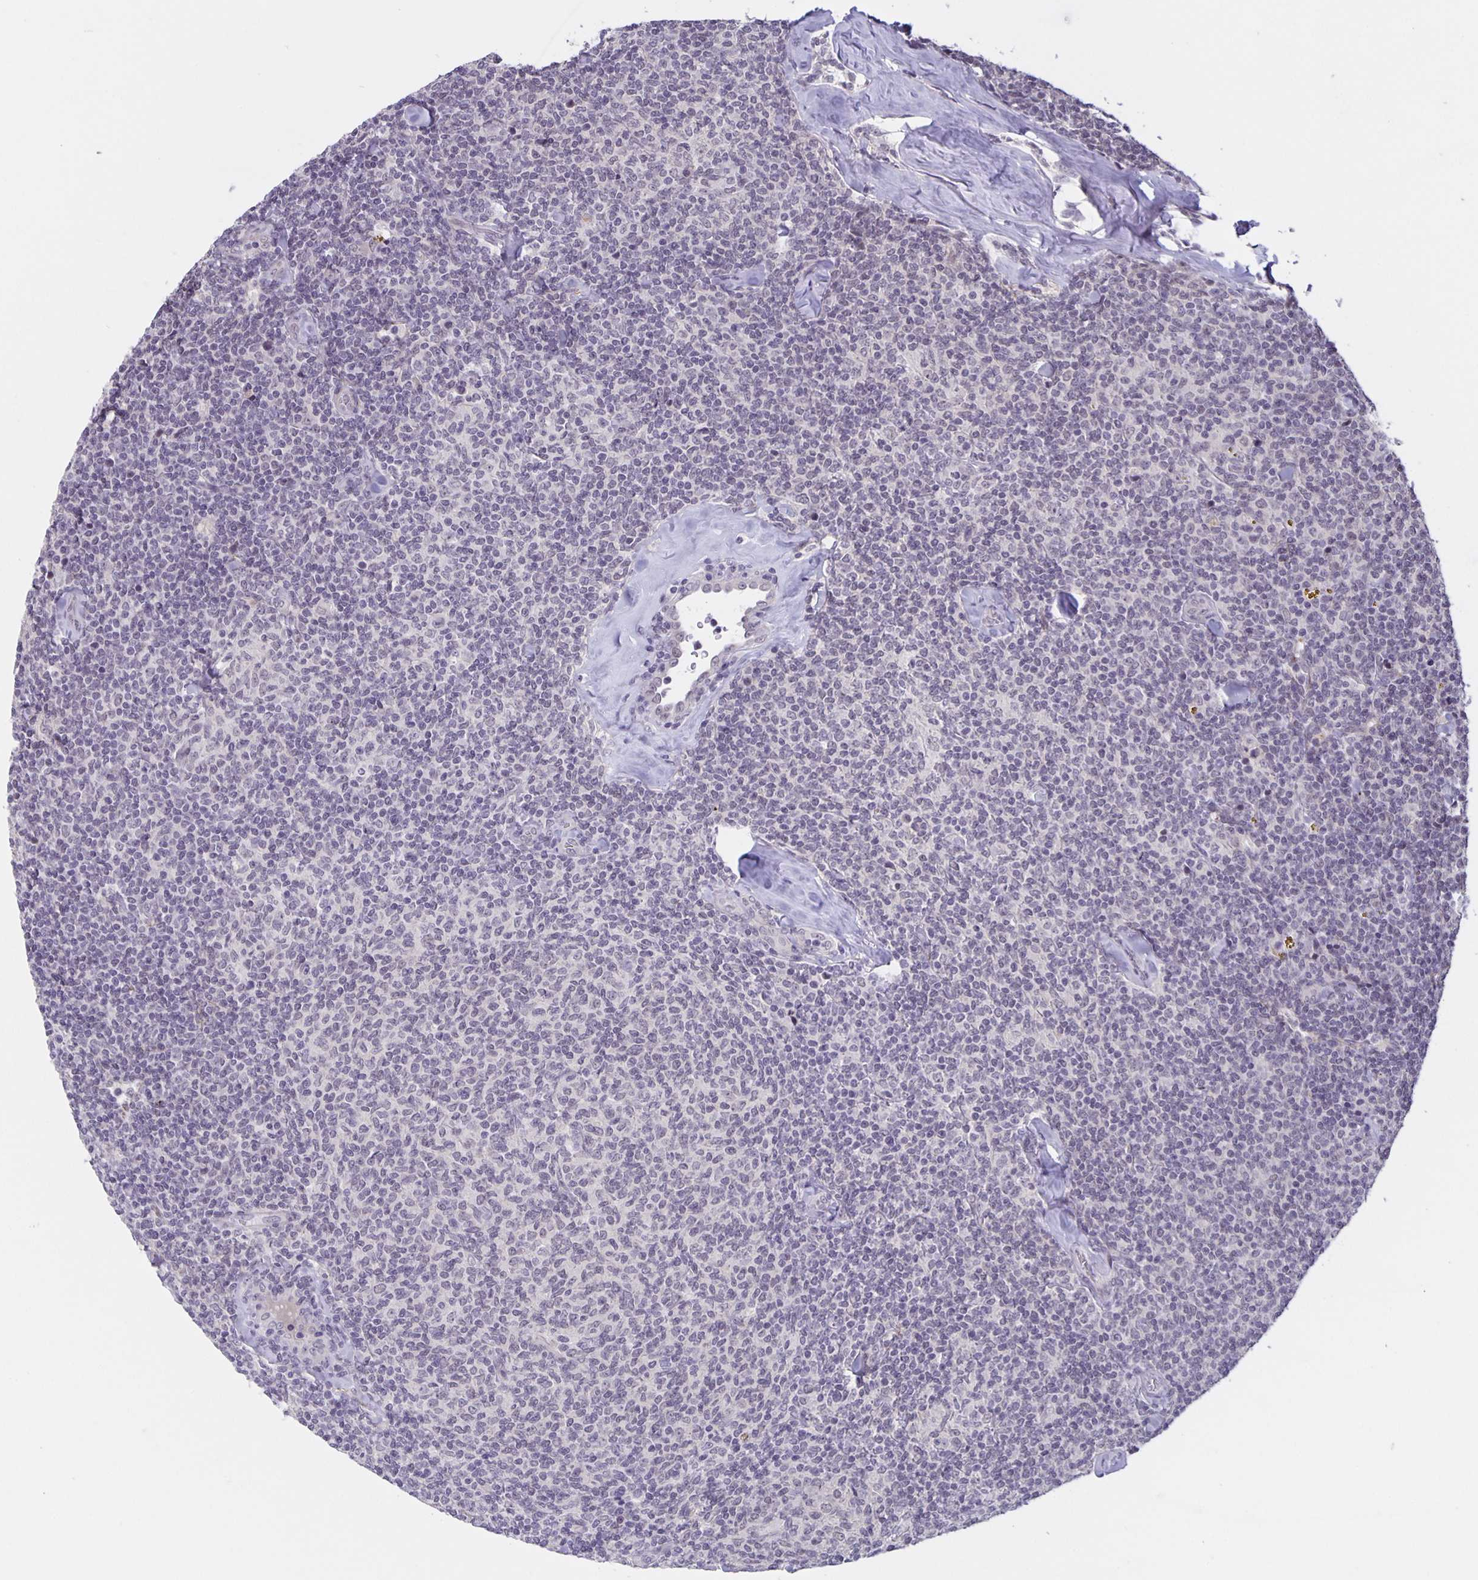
{"staining": {"intensity": "negative", "quantity": "none", "location": "none"}, "tissue": "lymphoma", "cell_type": "Tumor cells", "image_type": "cancer", "snomed": [{"axis": "morphology", "description": "Malignant lymphoma, non-Hodgkin's type, Low grade"}, {"axis": "topography", "description": "Lymph node"}], "caption": "Immunohistochemistry (IHC) histopathology image of human lymphoma stained for a protein (brown), which demonstrates no positivity in tumor cells.", "gene": "ARVCF", "patient": {"sex": "female", "age": 56}}